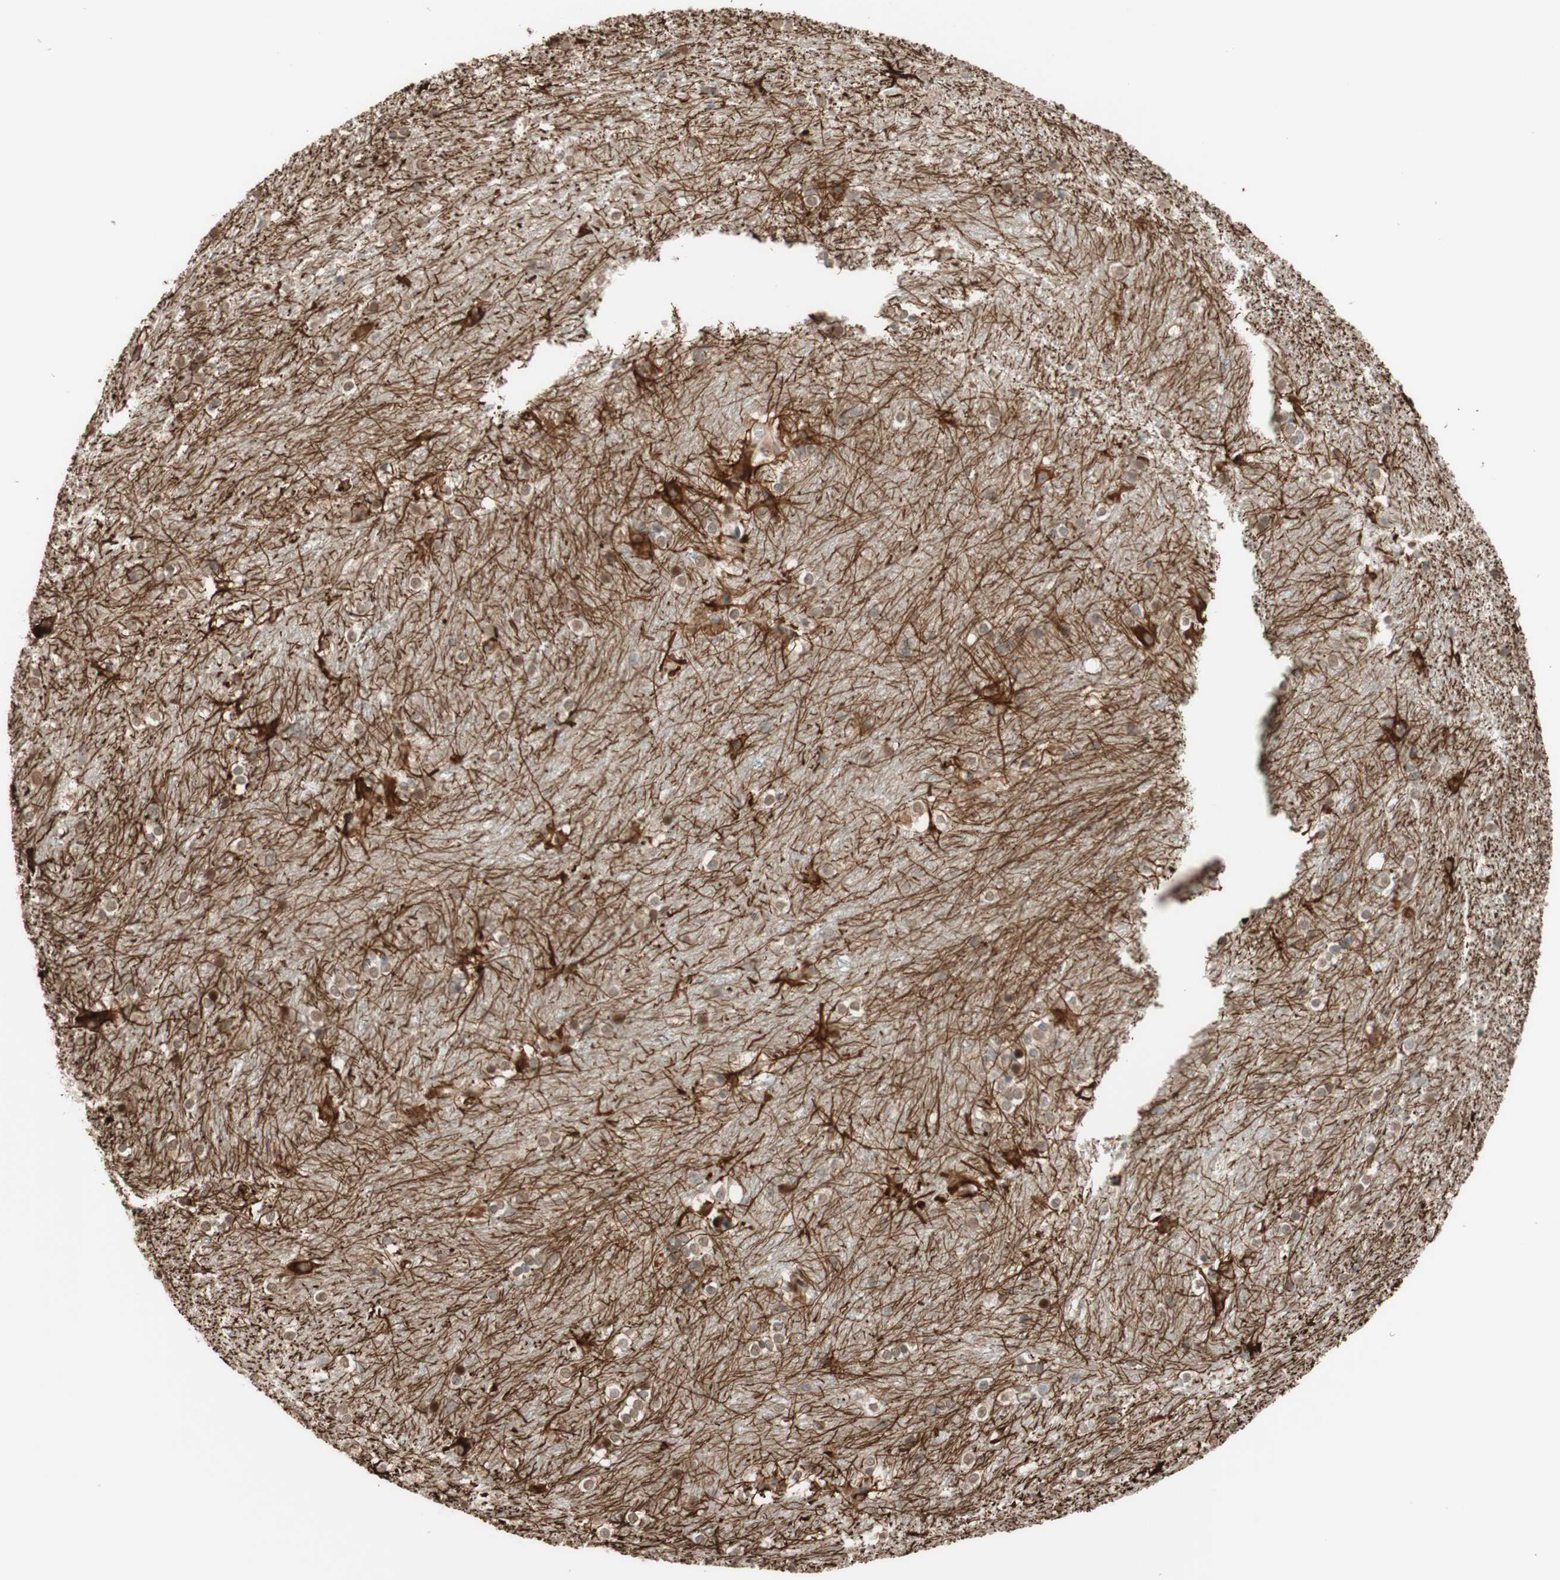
{"staining": {"intensity": "strong", "quantity": "<25%", "location": "cytoplasmic/membranous"}, "tissue": "caudate", "cell_type": "Glial cells", "image_type": "normal", "snomed": [{"axis": "morphology", "description": "Normal tissue, NOS"}, {"axis": "topography", "description": "Lateral ventricle wall"}], "caption": "DAB immunohistochemical staining of normal human caudate demonstrates strong cytoplasmic/membranous protein expression in approximately <25% of glial cells.", "gene": "CCNC", "patient": {"sex": "female", "age": 19}}